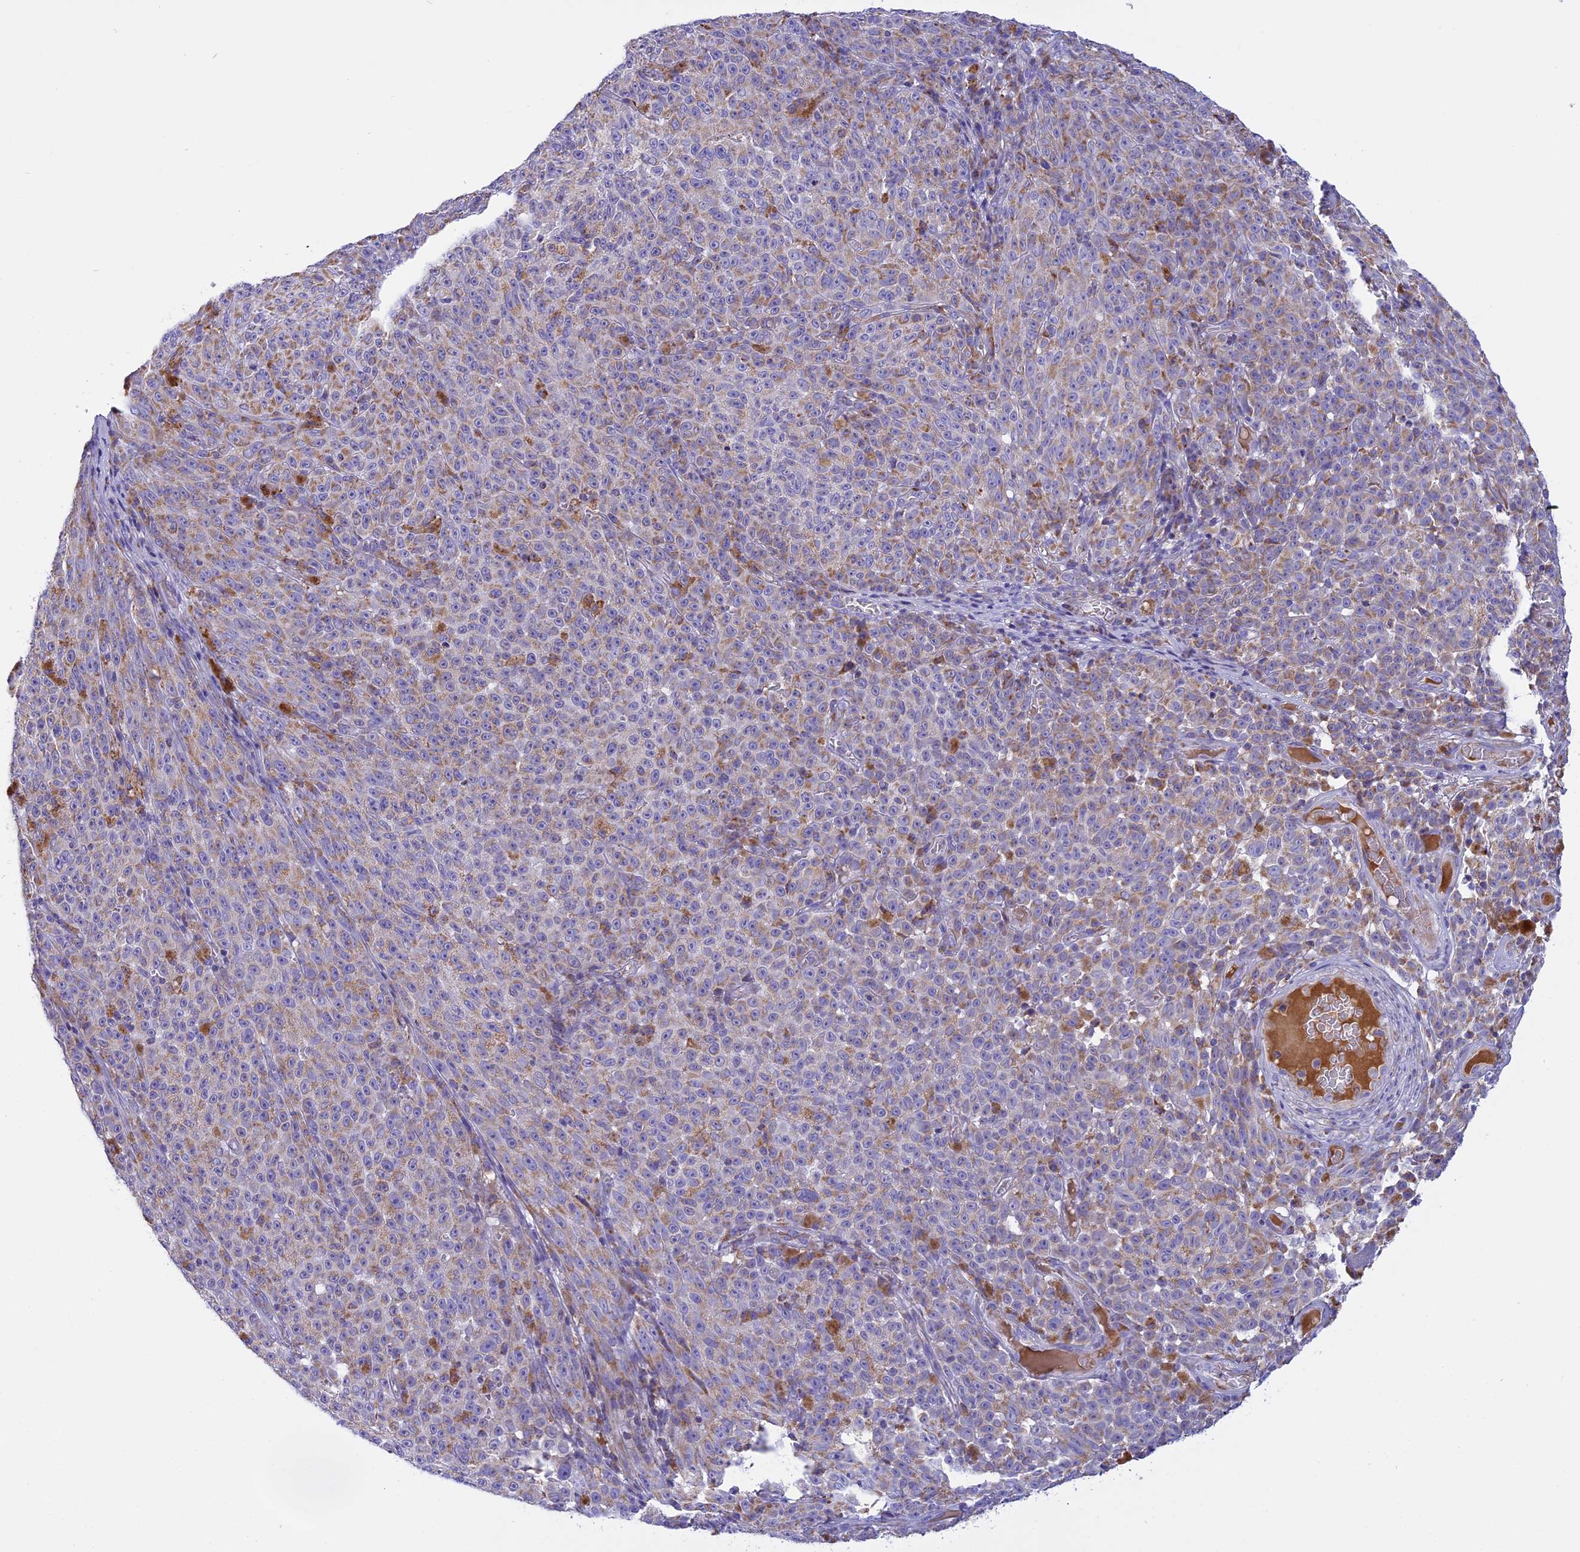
{"staining": {"intensity": "weak", "quantity": ">75%", "location": "cytoplasmic/membranous"}, "tissue": "melanoma", "cell_type": "Tumor cells", "image_type": "cancer", "snomed": [{"axis": "morphology", "description": "Malignant melanoma, NOS"}, {"axis": "topography", "description": "Skin"}], "caption": "Immunohistochemical staining of human malignant melanoma reveals low levels of weak cytoplasmic/membranous positivity in approximately >75% of tumor cells. (Stains: DAB (3,3'-diaminobenzidine) in brown, nuclei in blue, Microscopy: brightfield microscopy at high magnification).", "gene": "KCNG1", "patient": {"sex": "female", "age": 82}}